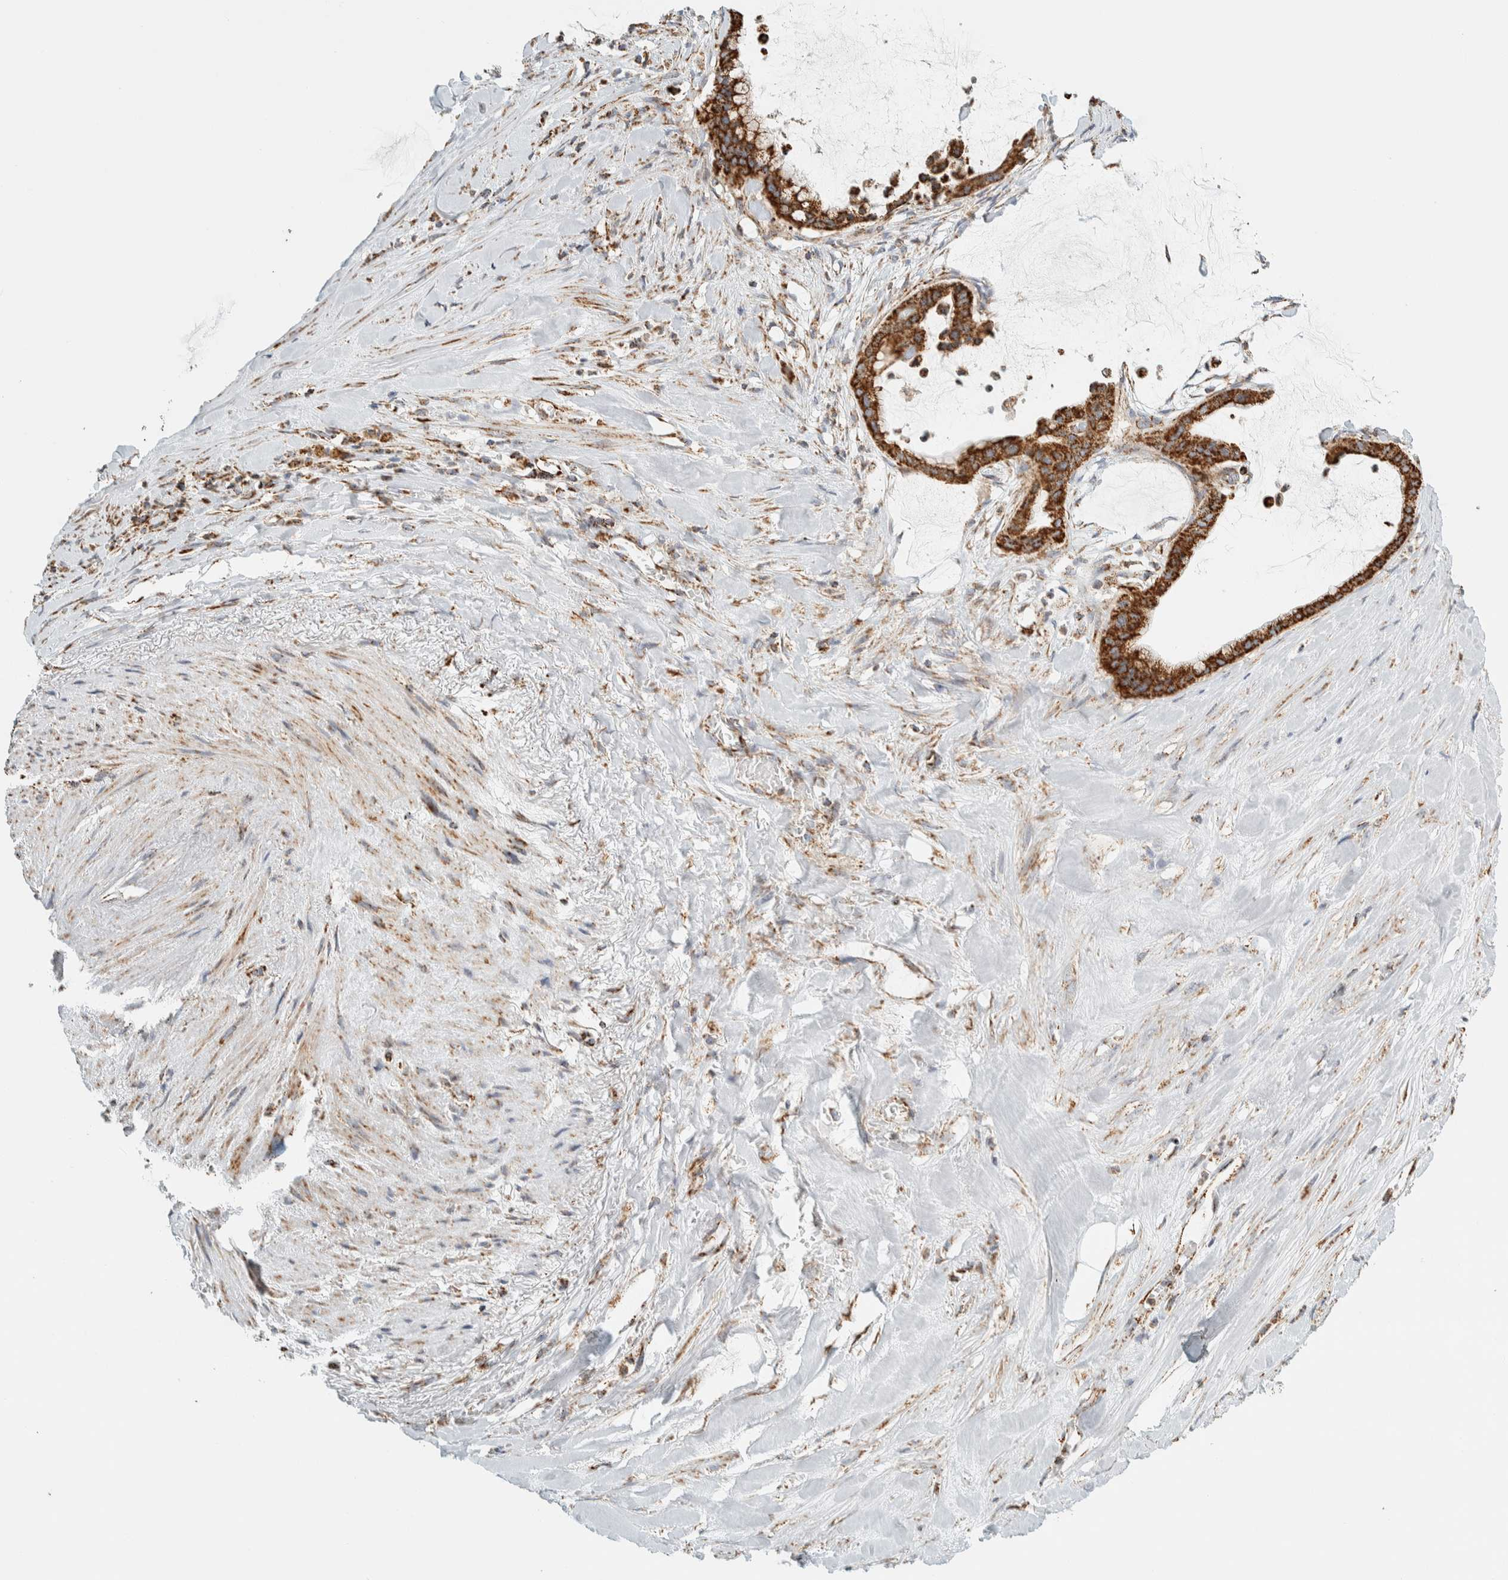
{"staining": {"intensity": "strong", "quantity": ">75%", "location": "cytoplasmic/membranous"}, "tissue": "pancreatic cancer", "cell_type": "Tumor cells", "image_type": "cancer", "snomed": [{"axis": "morphology", "description": "Adenocarcinoma, NOS"}, {"axis": "topography", "description": "Pancreas"}], "caption": "Immunohistochemical staining of pancreatic cancer (adenocarcinoma) exhibits high levels of strong cytoplasmic/membranous protein positivity in about >75% of tumor cells.", "gene": "ZNF454", "patient": {"sex": "male", "age": 41}}